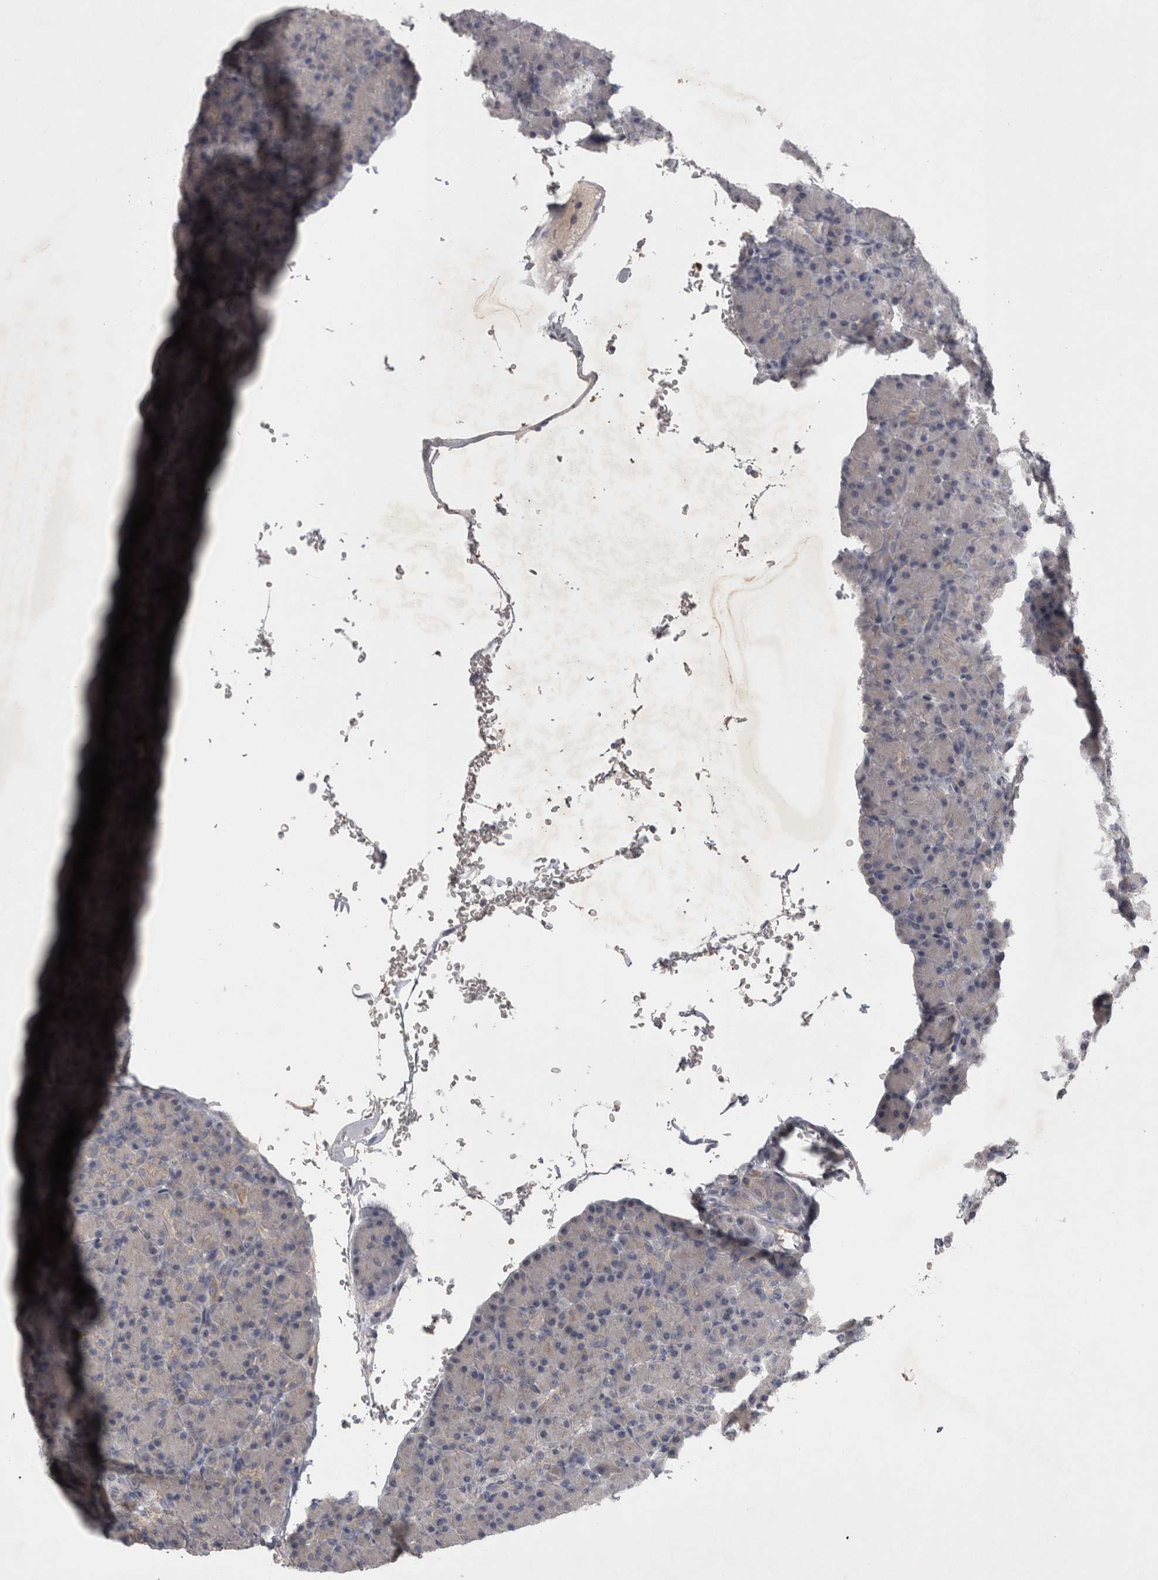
{"staining": {"intensity": "strong", "quantity": "<25%", "location": "cytoplasmic/membranous"}, "tissue": "pancreas", "cell_type": "Exocrine glandular cells", "image_type": "normal", "snomed": [{"axis": "morphology", "description": "Normal tissue, NOS"}, {"axis": "topography", "description": "Pancreas"}], "caption": "IHC (DAB (3,3'-diaminobenzidine)) staining of benign human pancreas displays strong cytoplasmic/membranous protein staining in about <25% of exocrine glandular cells. The staining was performed using DAB (3,3'-diaminobenzidine) to visualize the protein expression in brown, while the nuclei were stained in blue with hematoxylin (Magnification: 20x).", "gene": "ENPP7", "patient": {"sex": "female", "age": 43}}